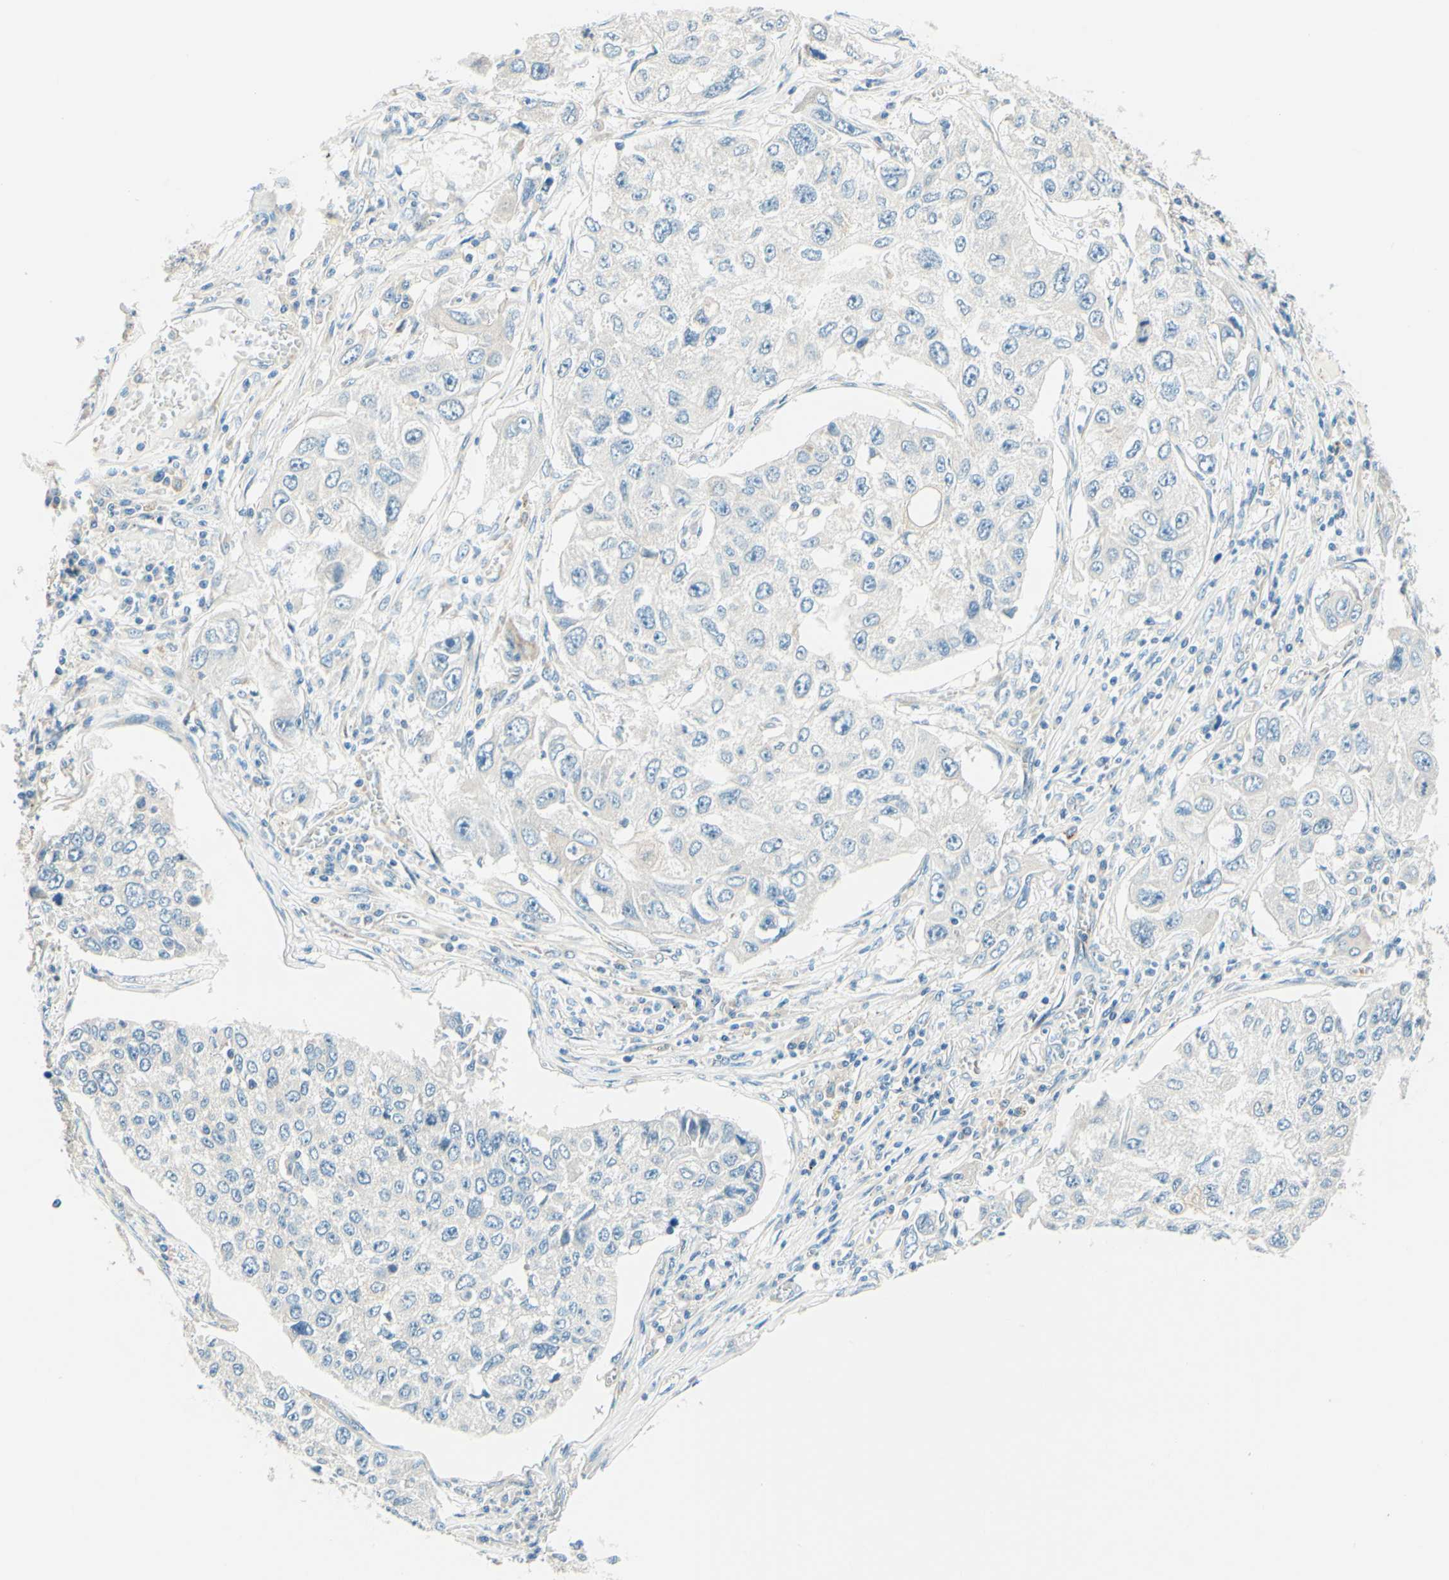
{"staining": {"intensity": "negative", "quantity": "none", "location": "none"}, "tissue": "lung cancer", "cell_type": "Tumor cells", "image_type": "cancer", "snomed": [{"axis": "morphology", "description": "Squamous cell carcinoma, NOS"}, {"axis": "topography", "description": "Lung"}], "caption": "The immunohistochemistry micrograph has no significant staining in tumor cells of lung squamous cell carcinoma tissue.", "gene": "TAOK2", "patient": {"sex": "male", "age": 71}}